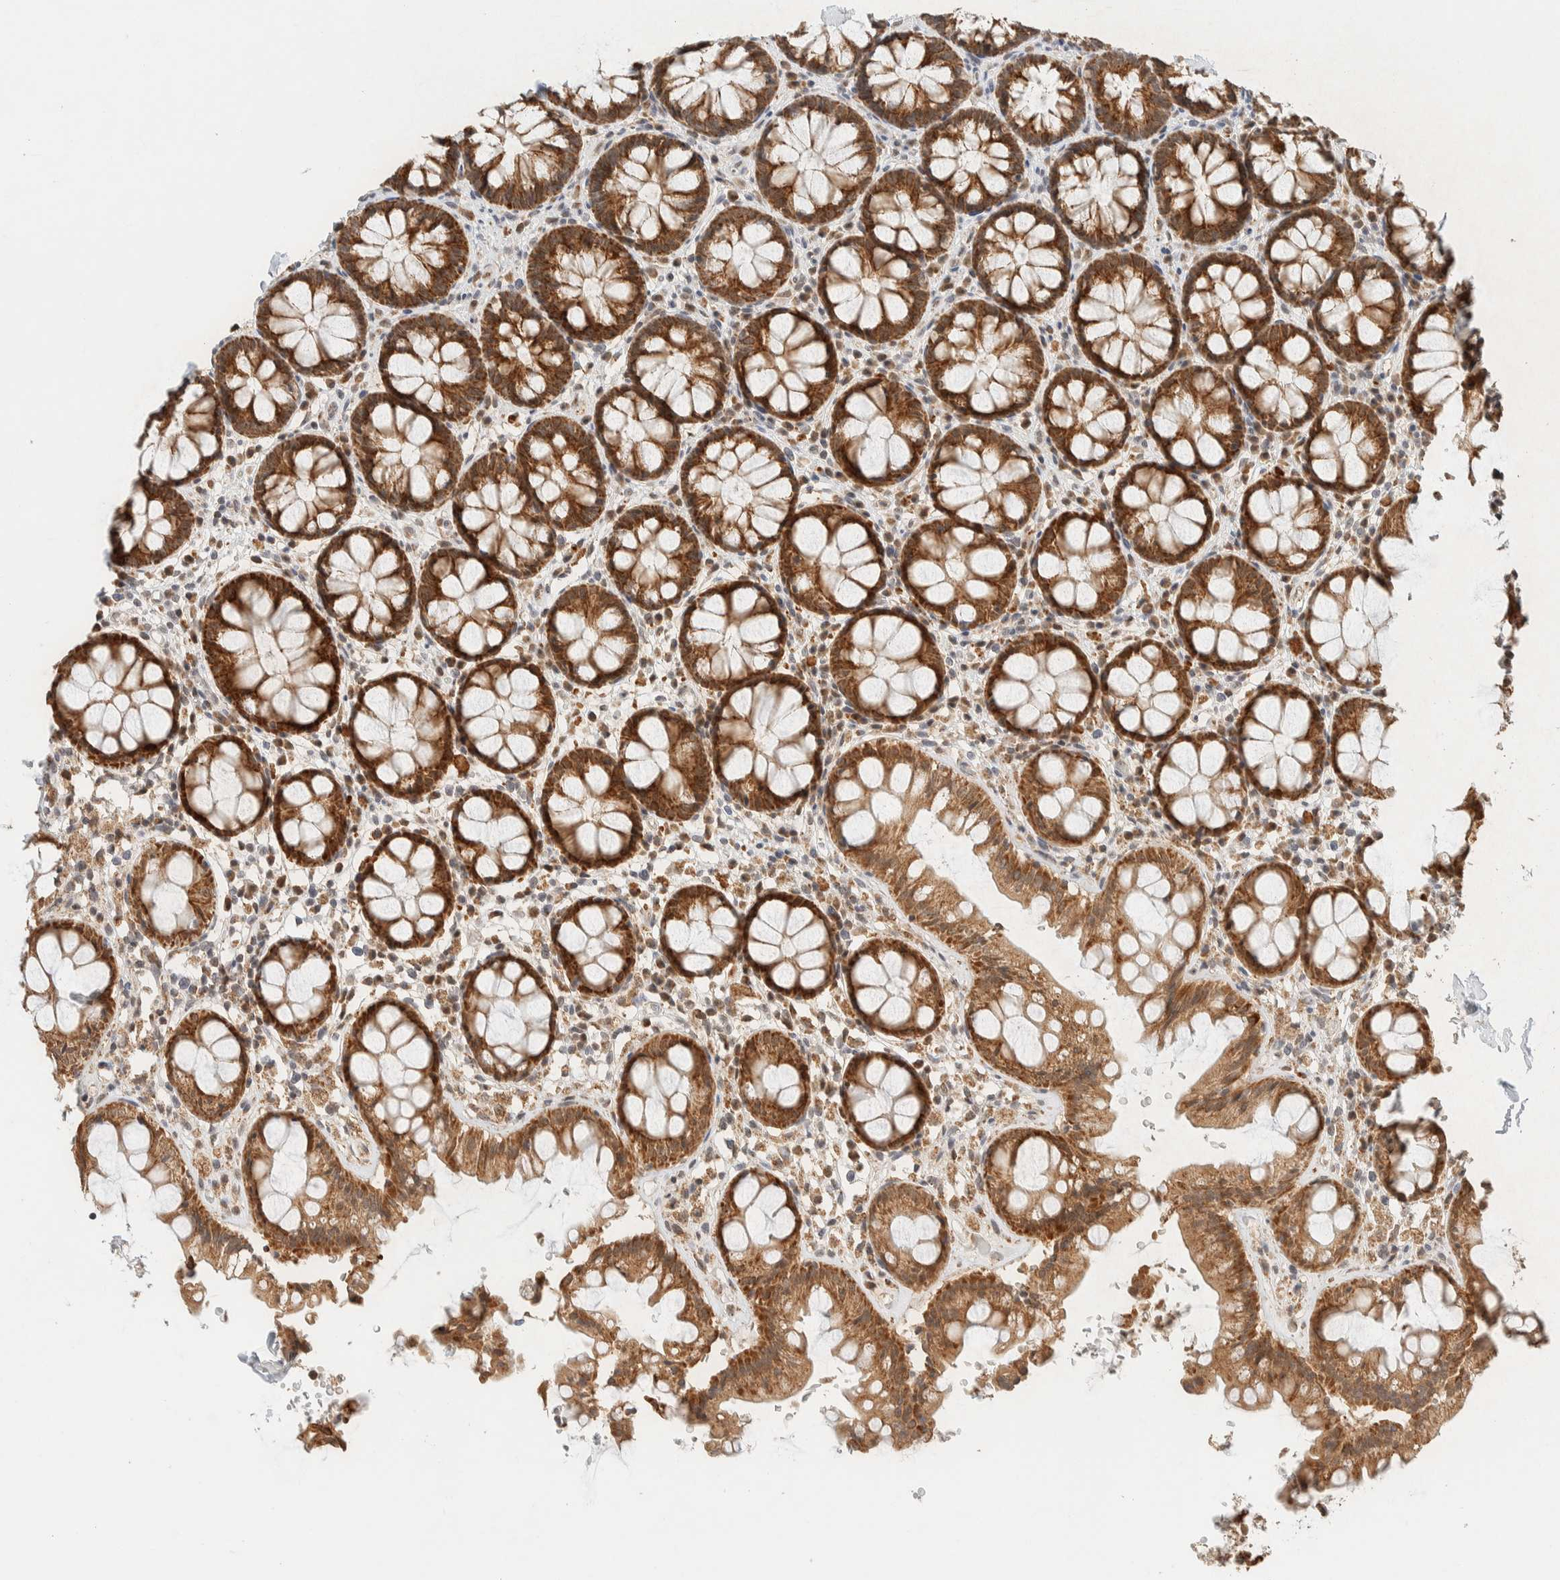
{"staining": {"intensity": "strong", "quantity": ">75%", "location": "cytoplasmic/membranous"}, "tissue": "rectum", "cell_type": "Glandular cells", "image_type": "normal", "snomed": [{"axis": "morphology", "description": "Normal tissue, NOS"}, {"axis": "topography", "description": "Rectum"}], "caption": "Protein staining demonstrates strong cytoplasmic/membranous positivity in approximately >75% of glandular cells in normal rectum. Nuclei are stained in blue.", "gene": "MRPL41", "patient": {"sex": "male", "age": 64}}